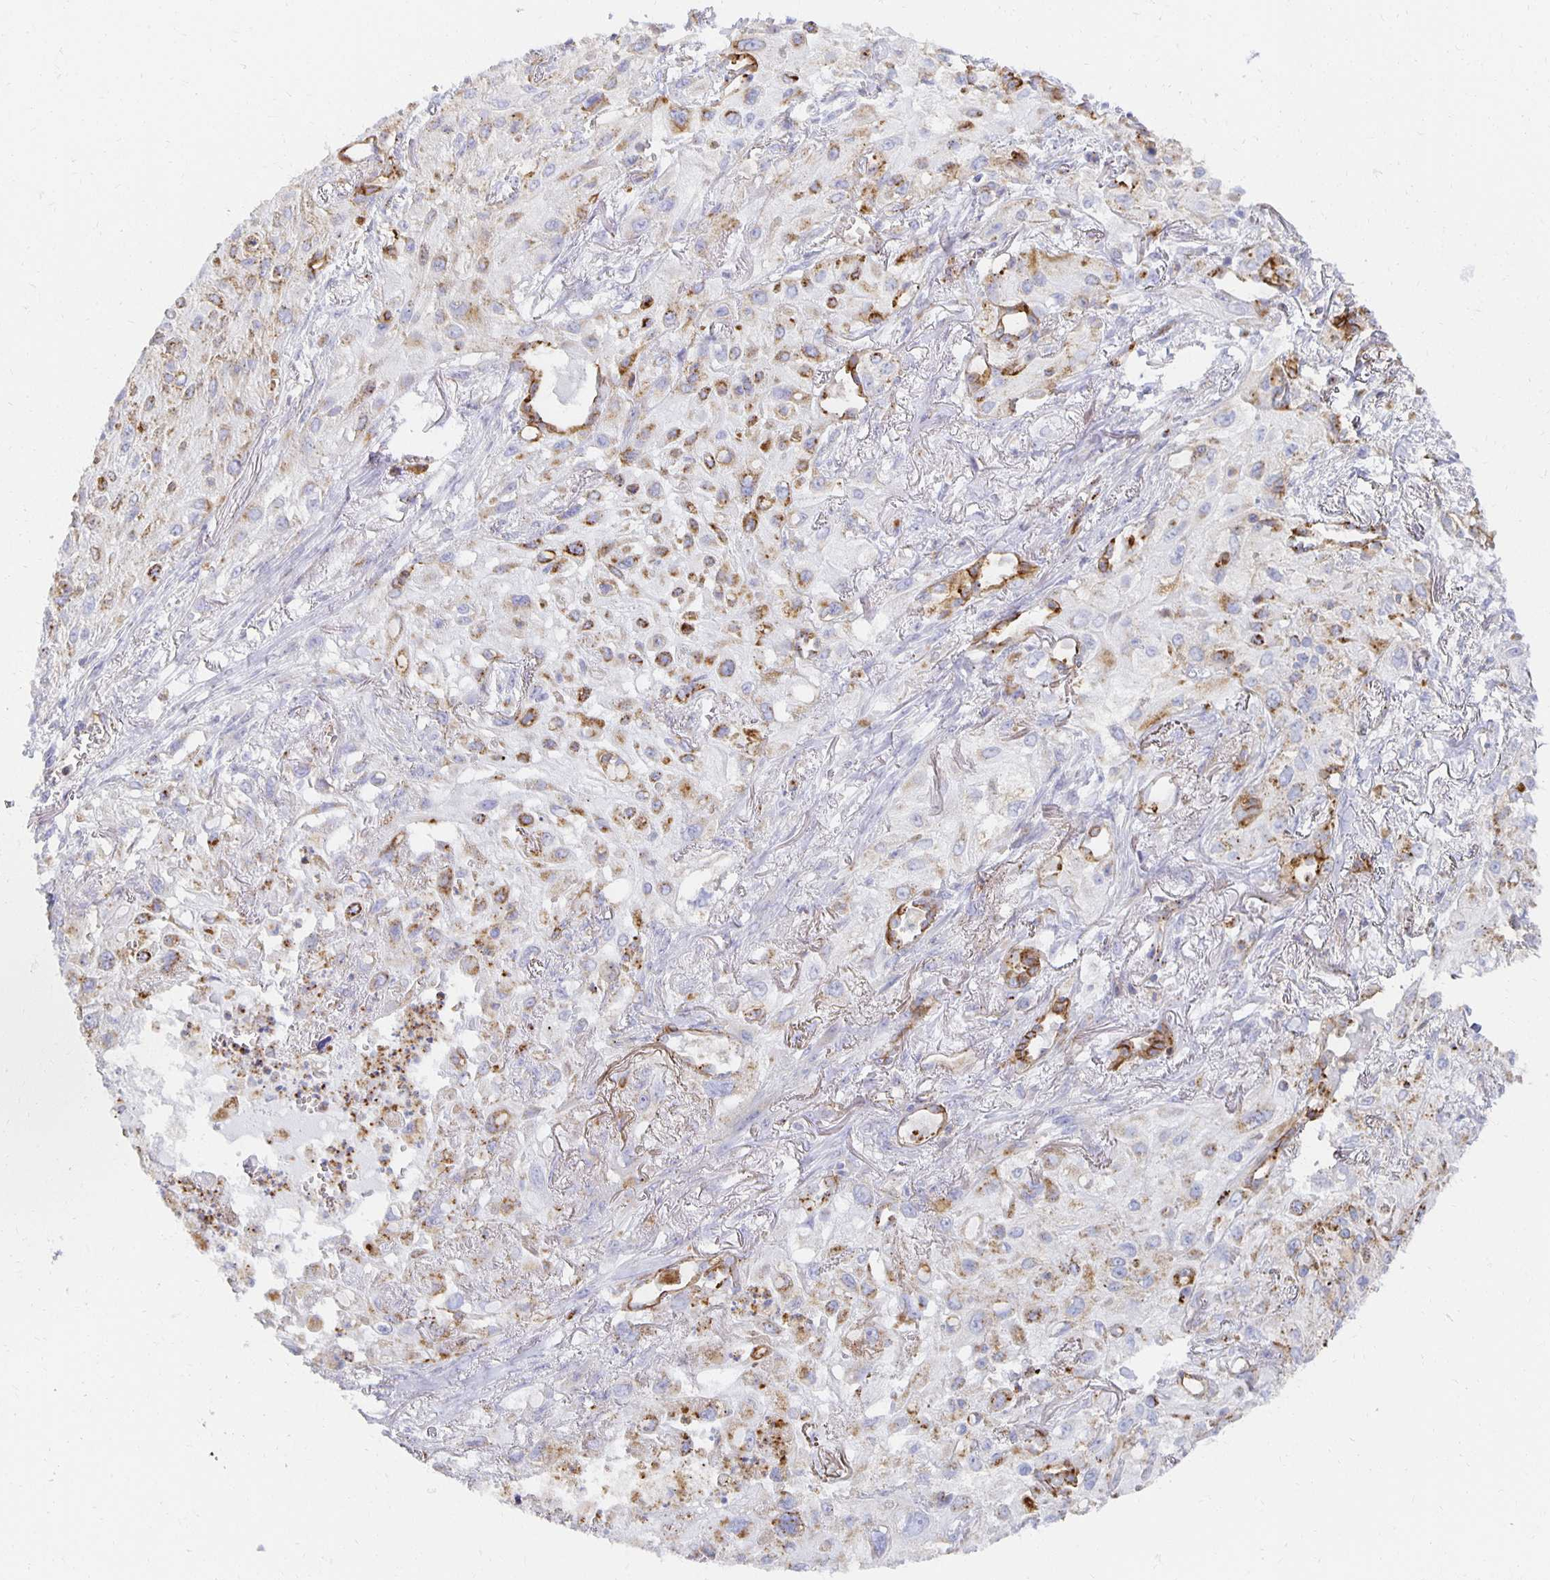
{"staining": {"intensity": "moderate", "quantity": ">75%", "location": "cytoplasmic/membranous"}, "tissue": "lung cancer", "cell_type": "Tumor cells", "image_type": "cancer", "snomed": [{"axis": "morphology", "description": "Squamous cell carcinoma, NOS"}, {"axis": "topography", "description": "Lung"}], "caption": "Protein expression analysis of human lung cancer reveals moderate cytoplasmic/membranous expression in about >75% of tumor cells.", "gene": "TAAR1", "patient": {"sex": "male", "age": 71}}